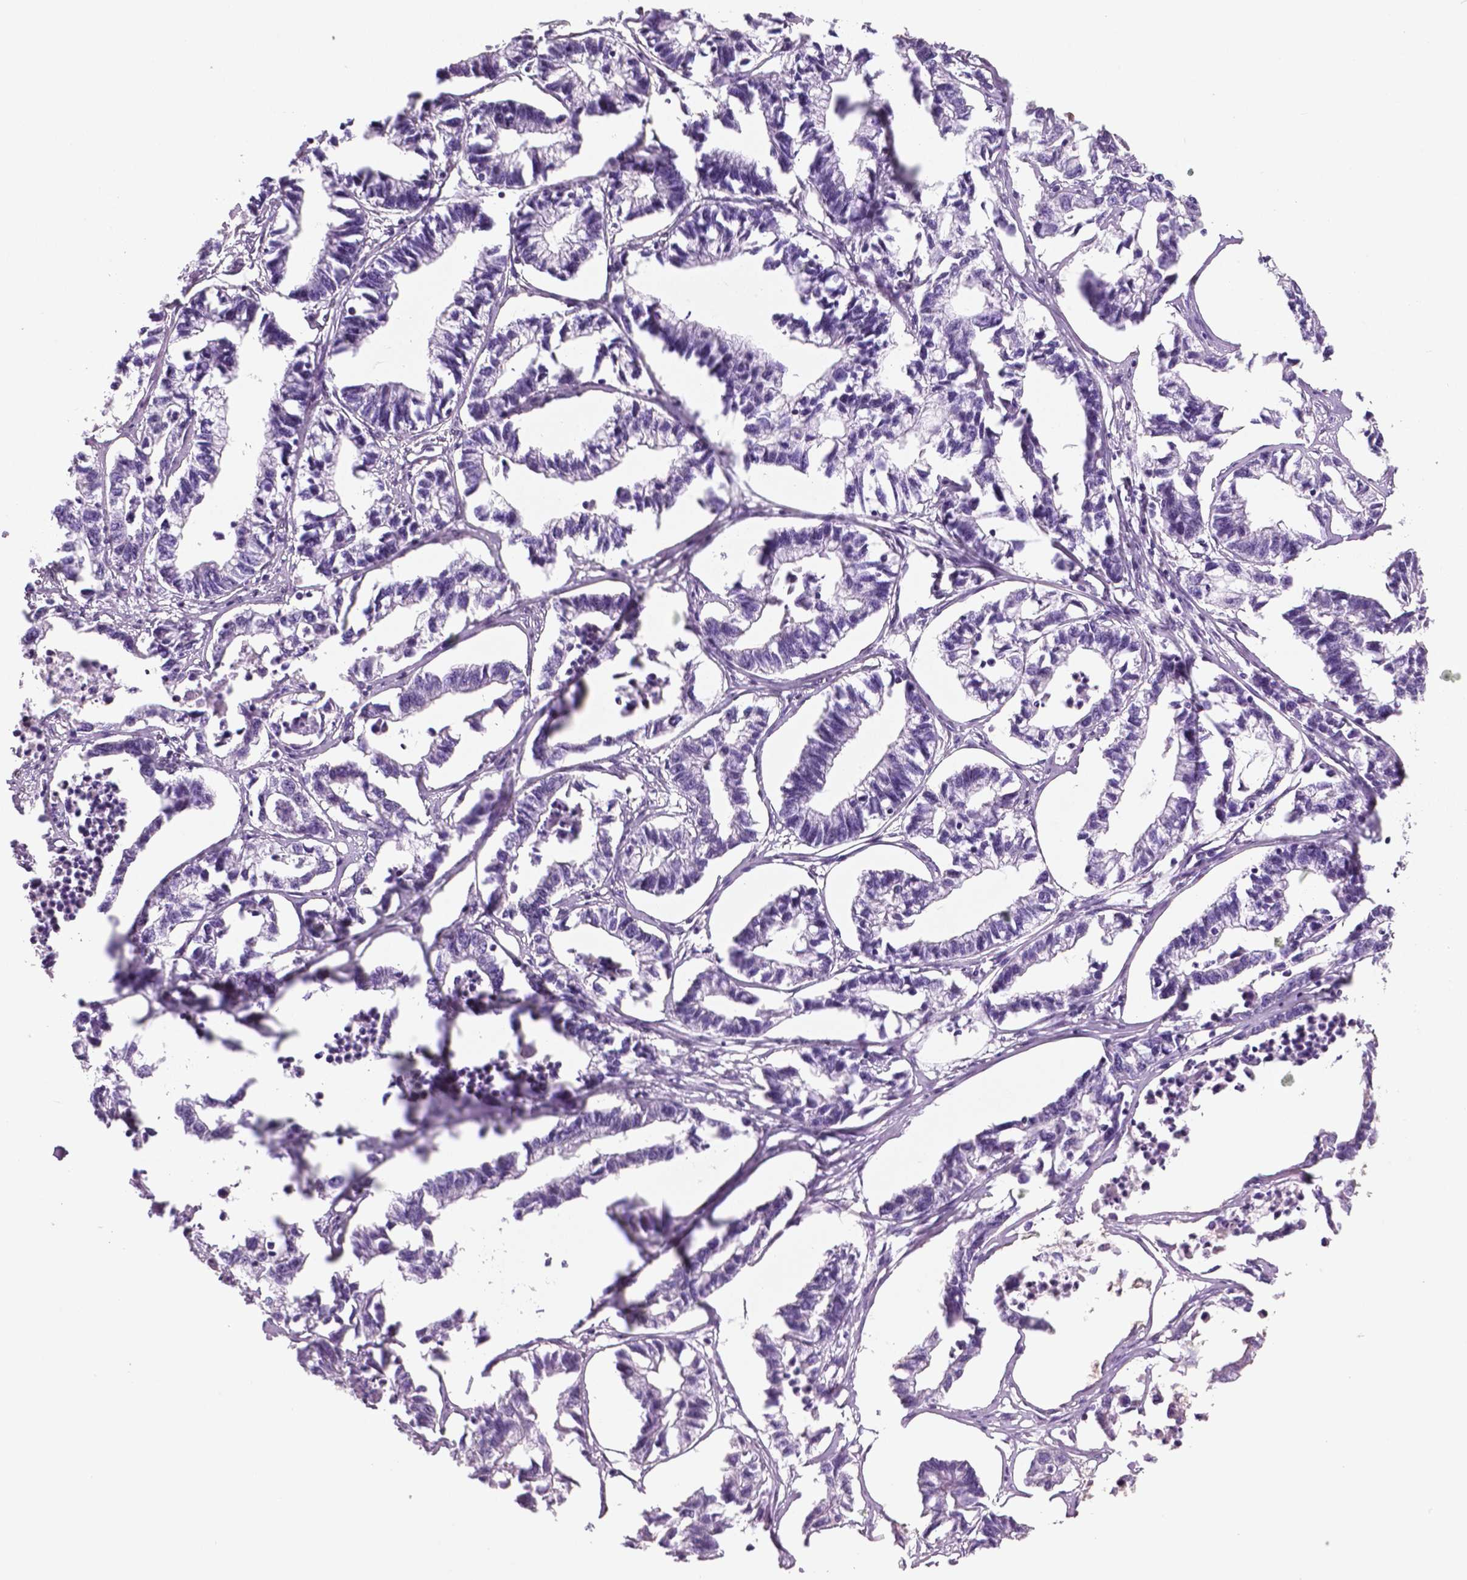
{"staining": {"intensity": "negative", "quantity": "none", "location": "none"}, "tissue": "stomach cancer", "cell_type": "Tumor cells", "image_type": "cancer", "snomed": [{"axis": "morphology", "description": "Adenocarcinoma, NOS"}, {"axis": "topography", "description": "Stomach"}], "caption": "This is an immunohistochemistry photomicrograph of adenocarcinoma (stomach). There is no expression in tumor cells.", "gene": "IGF2BP1", "patient": {"sex": "male", "age": 83}}